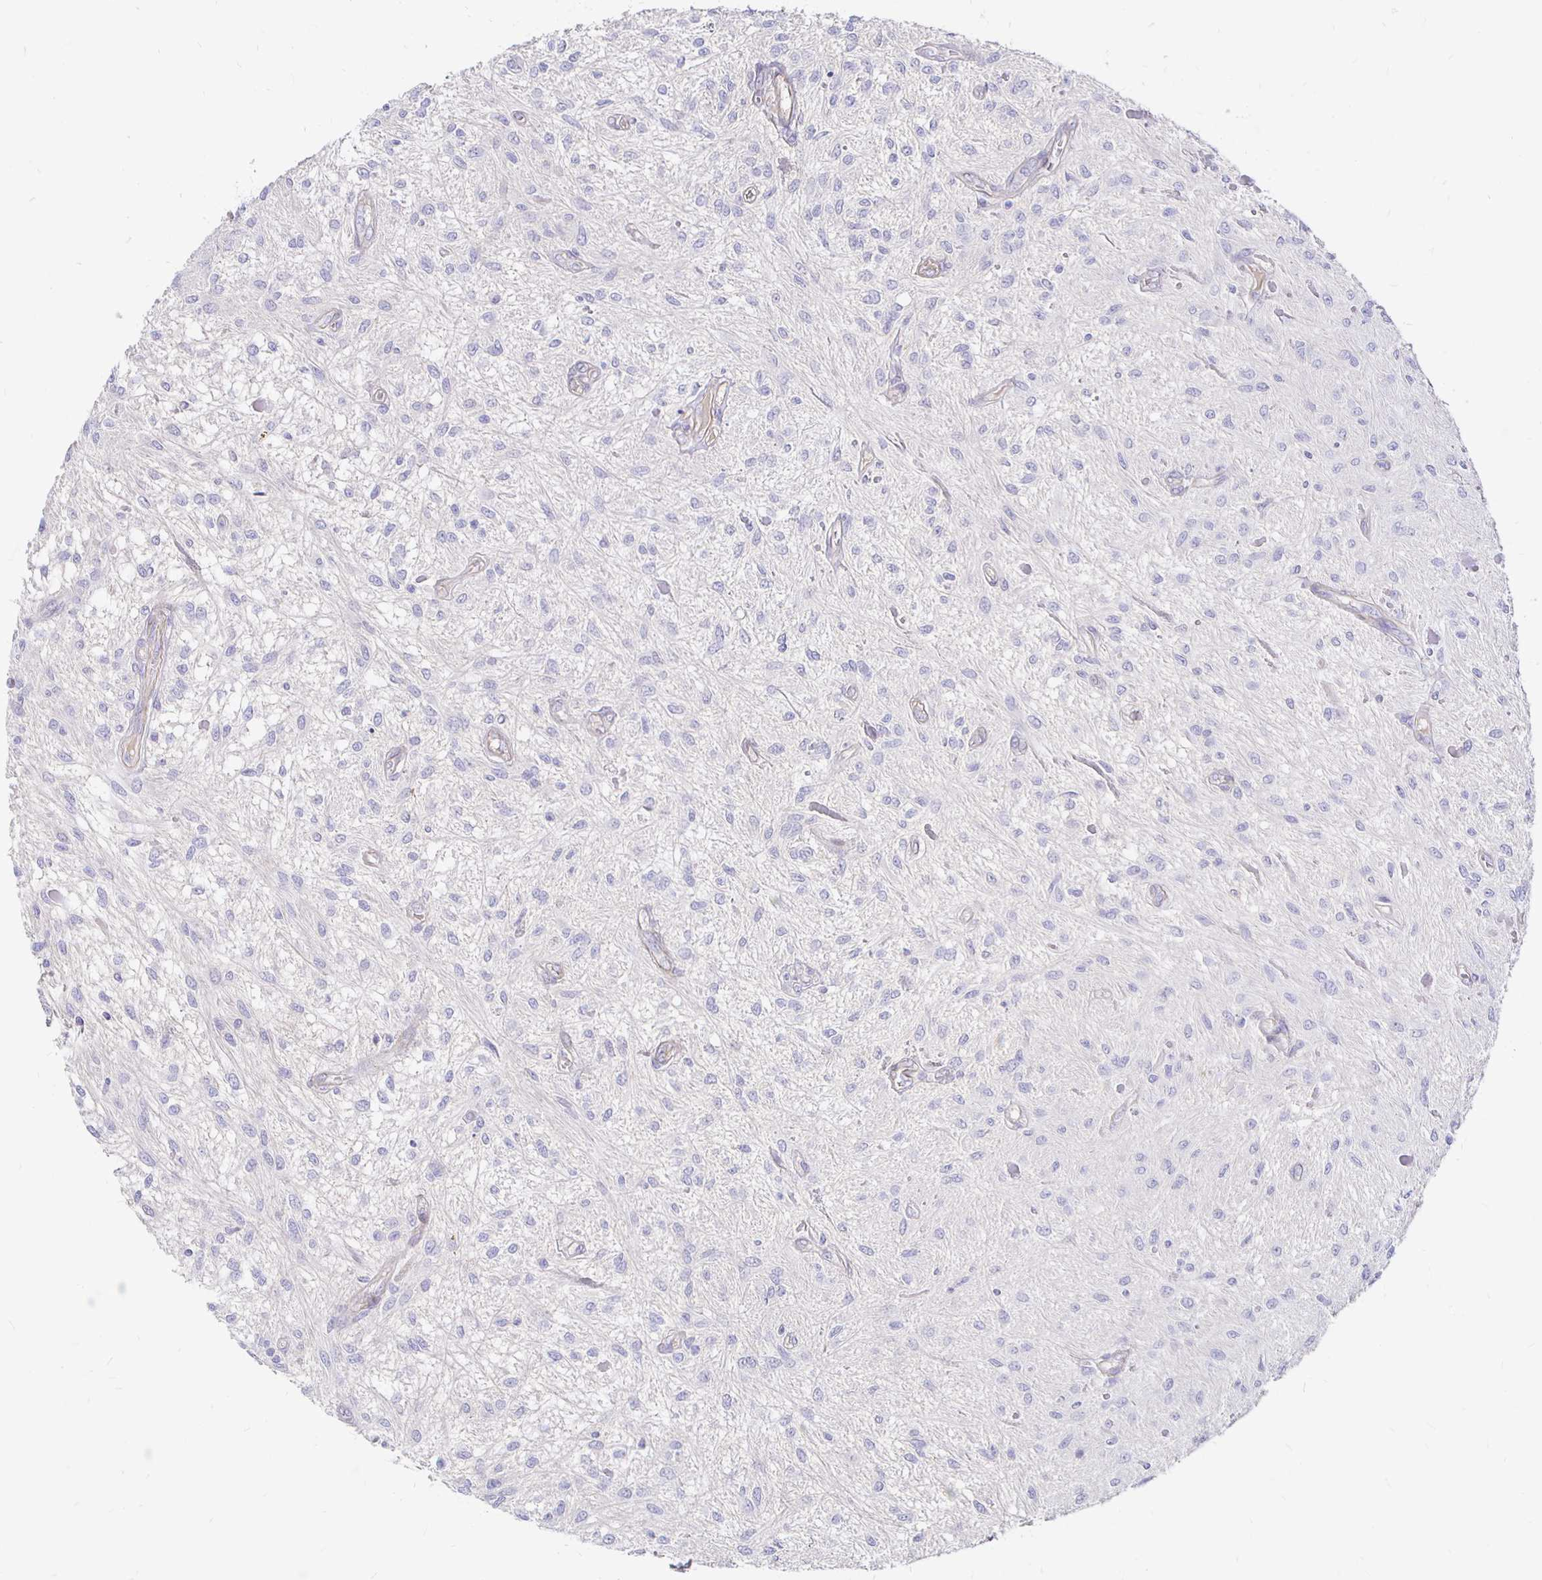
{"staining": {"intensity": "negative", "quantity": "none", "location": "none"}, "tissue": "glioma", "cell_type": "Tumor cells", "image_type": "cancer", "snomed": [{"axis": "morphology", "description": "Glioma, malignant, Low grade"}, {"axis": "topography", "description": "Cerebellum"}], "caption": "IHC of glioma displays no staining in tumor cells.", "gene": "PALM2AKAP2", "patient": {"sex": "female", "age": 14}}